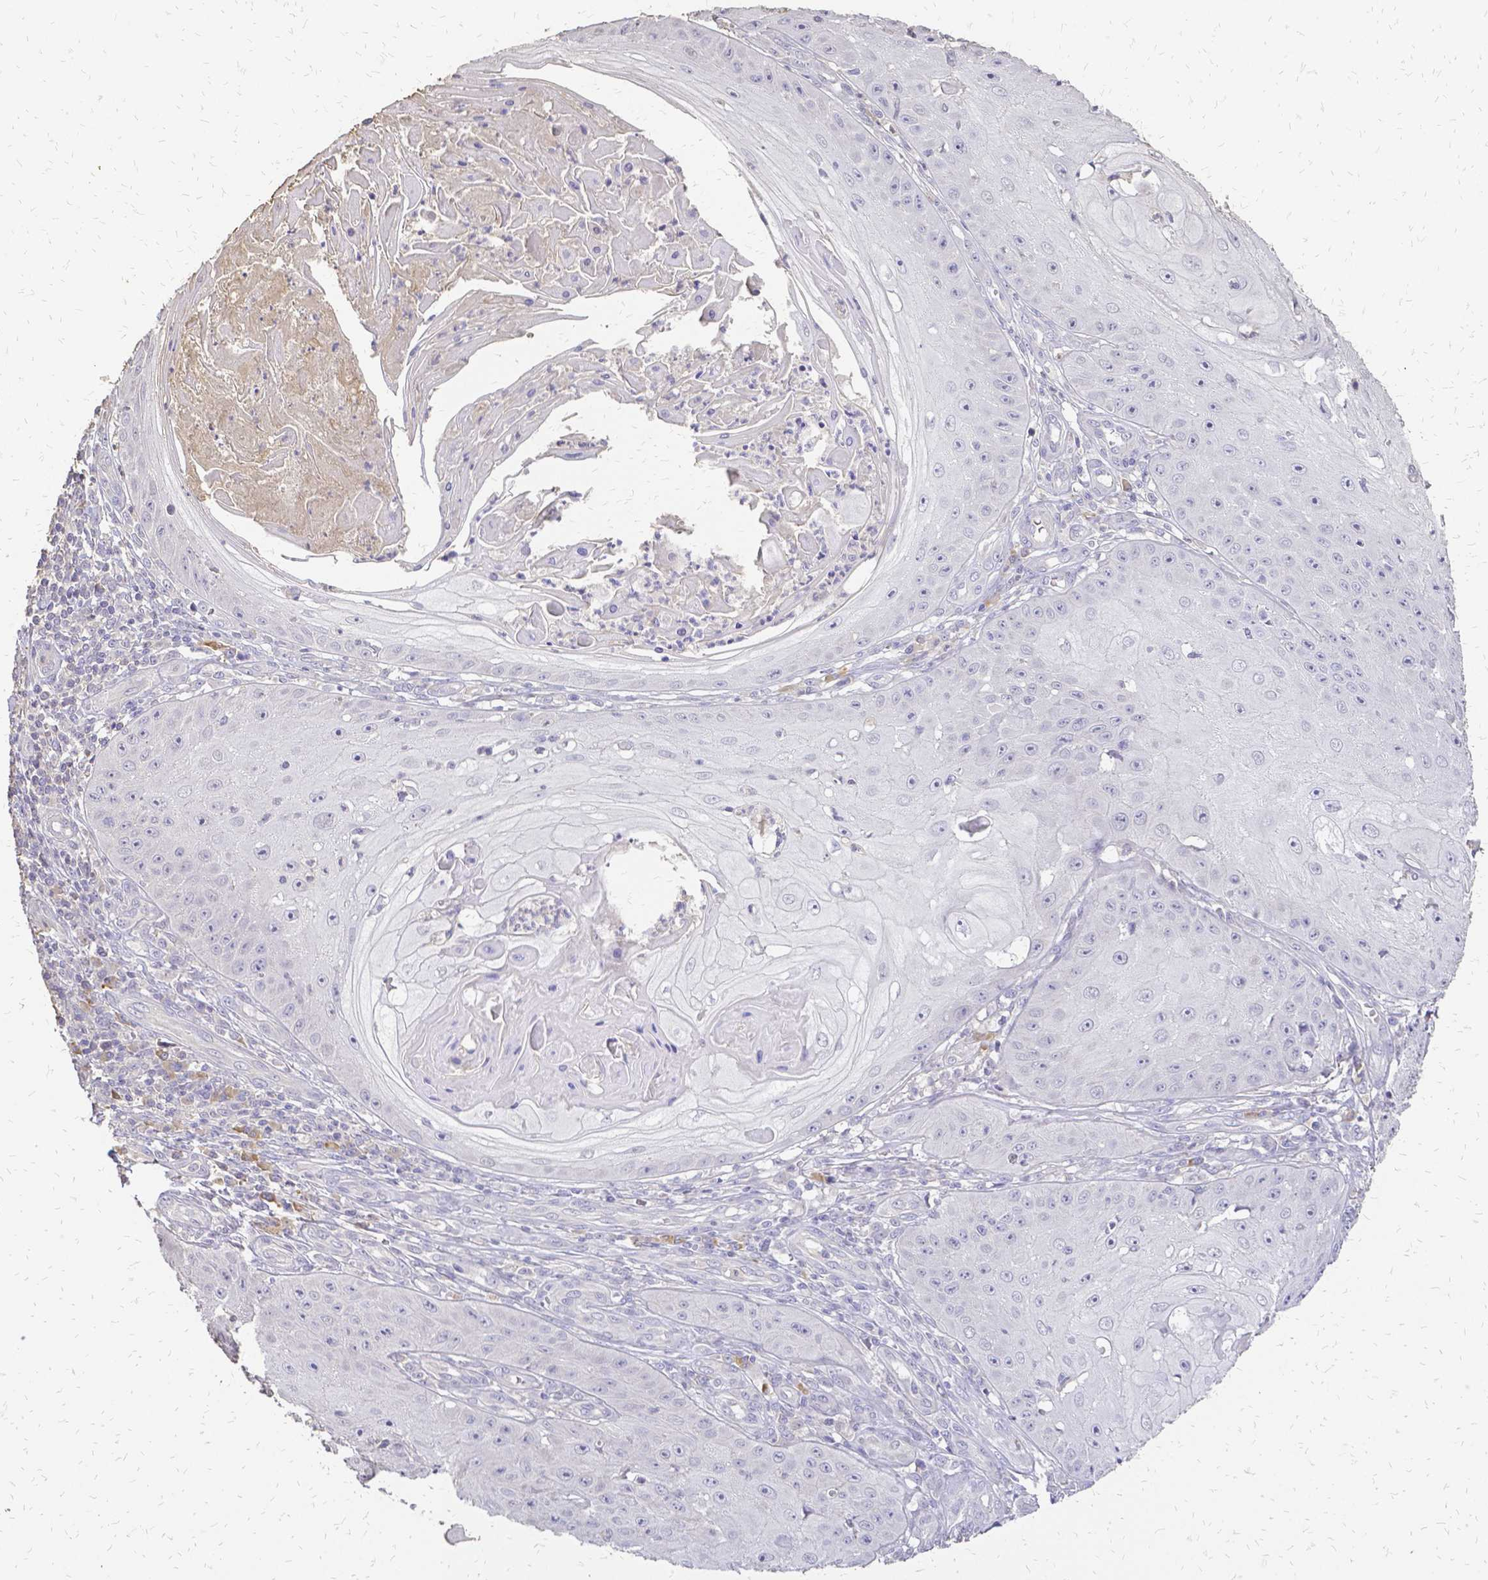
{"staining": {"intensity": "negative", "quantity": "none", "location": "none"}, "tissue": "skin cancer", "cell_type": "Tumor cells", "image_type": "cancer", "snomed": [{"axis": "morphology", "description": "Squamous cell carcinoma, NOS"}, {"axis": "topography", "description": "Skin"}], "caption": "This is an immunohistochemistry photomicrograph of human skin squamous cell carcinoma. There is no staining in tumor cells.", "gene": "CIB1", "patient": {"sex": "male", "age": 70}}